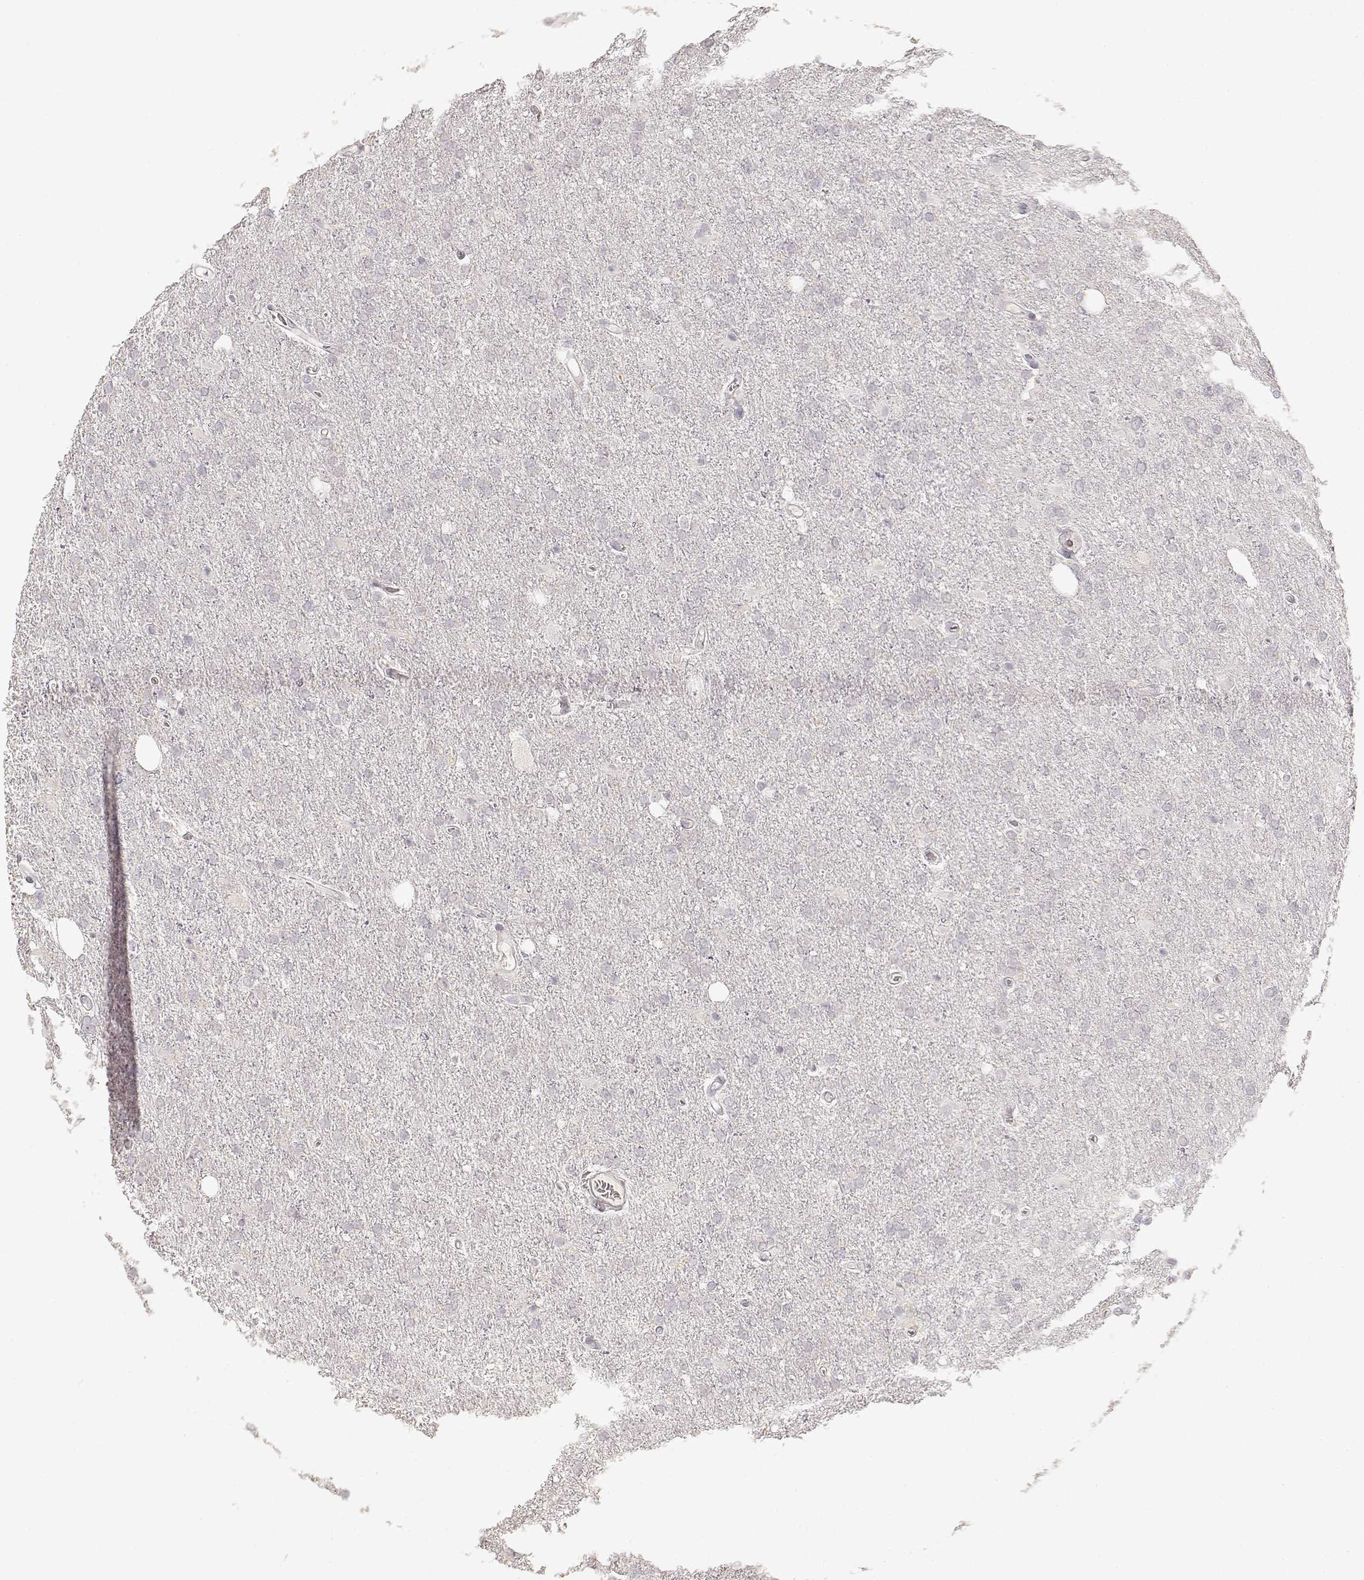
{"staining": {"intensity": "negative", "quantity": "none", "location": "none"}, "tissue": "glioma", "cell_type": "Tumor cells", "image_type": "cancer", "snomed": [{"axis": "morphology", "description": "Glioma, malignant, High grade"}, {"axis": "topography", "description": "Cerebral cortex"}], "caption": "DAB immunohistochemical staining of glioma displays no significant expression in tumor cells.", "gene": "LAMC2", "patient": {"sex": "male", "age": 70}}